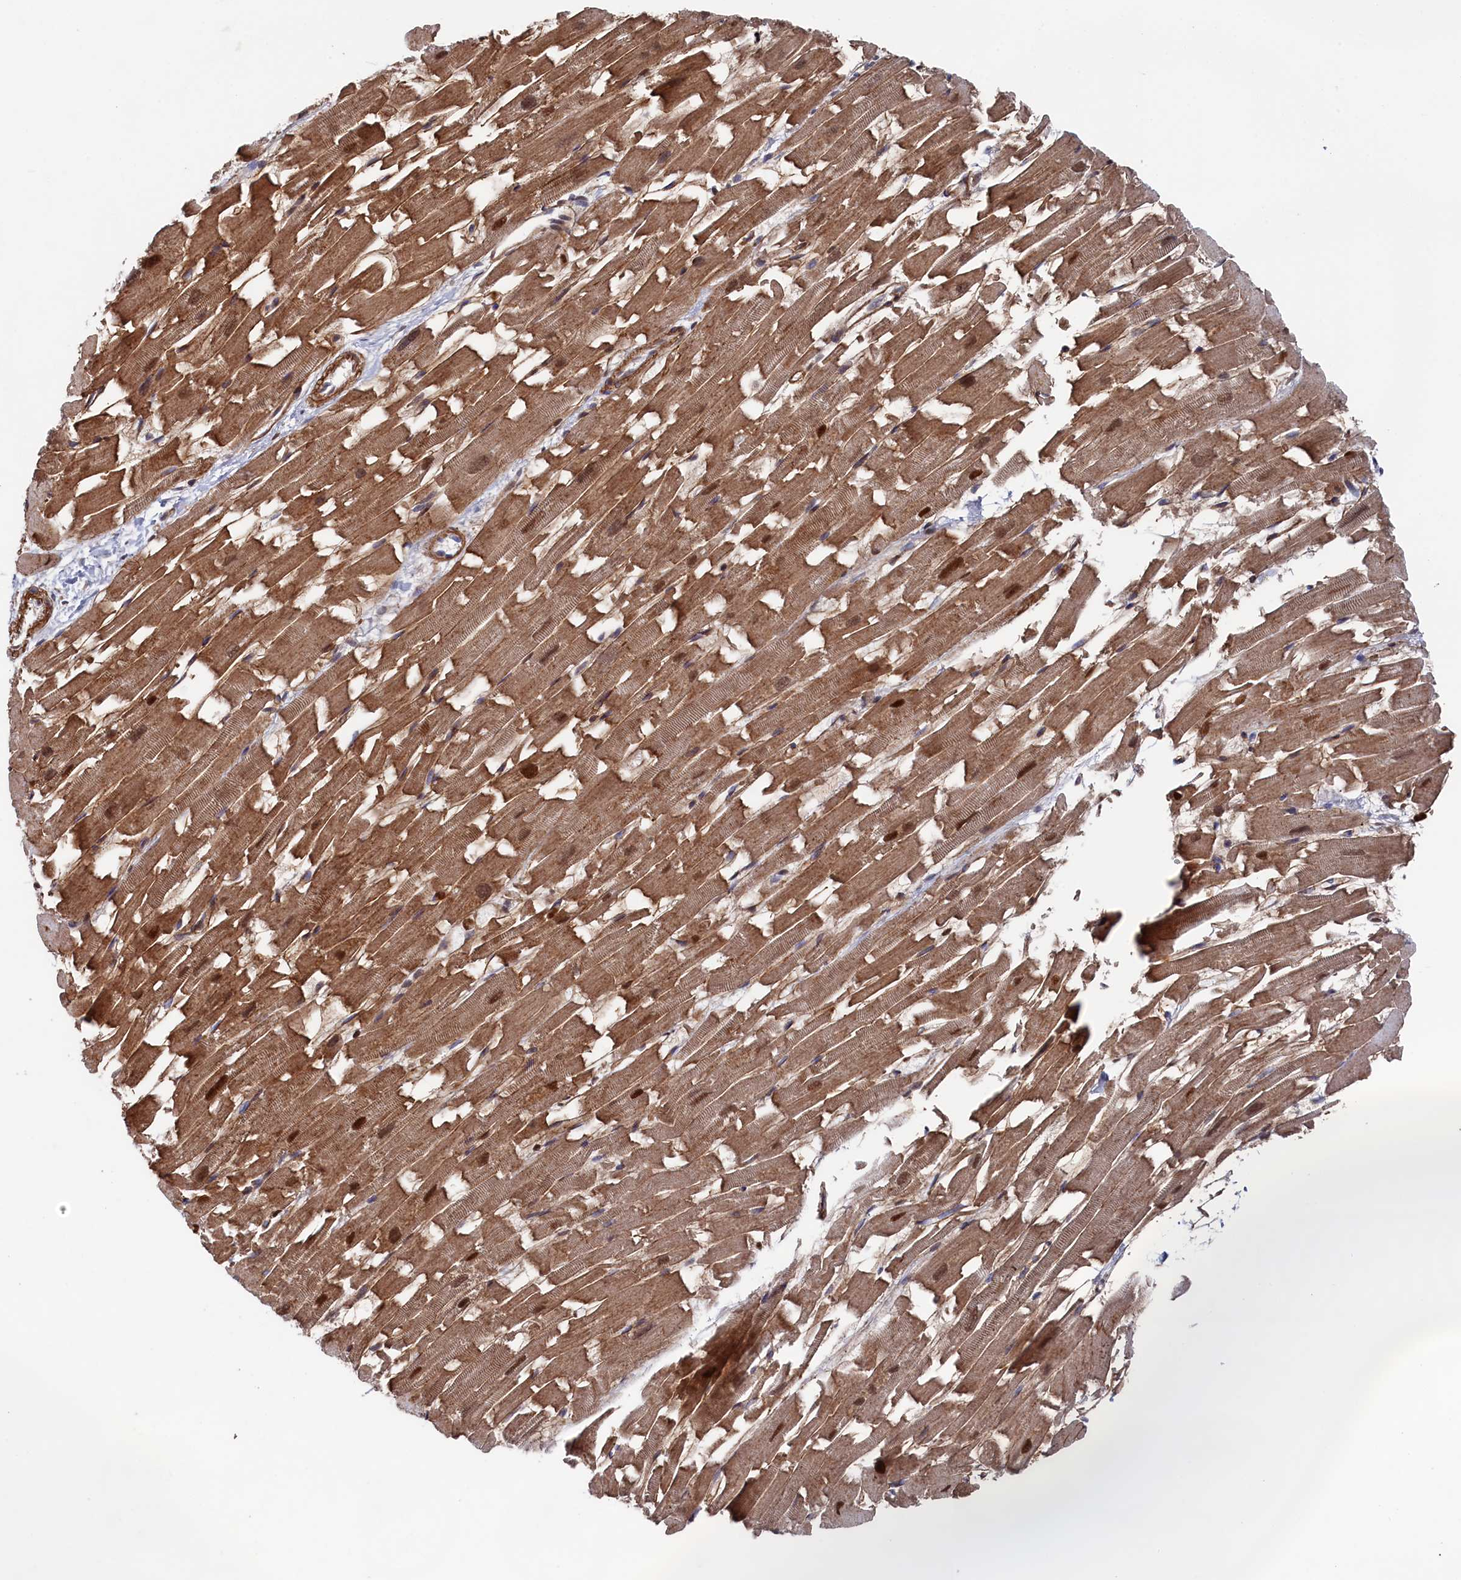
{"staining": {"intensity": "moderate", "quantity": ">75%", "location": "cytoplasmic/membranous,nuclear"}, "tissue": "heart muscle", "cell_type": "Cardiomyocytes", "image_type": "normal", "snomed": [{"axis": "morphology", "description": "Normal tissue, NOS"}, {"axis": "topography", "description": "Heart"}], "caption": "This micrograph shows IHC staining of unremarkable heart muscle, with medium moderate cytoplasmic/membranous,nuclear staining in about >75% of cardiomyocytes.", "gene": "ZNF891", "patient": {"sex": "female", "age": 64}}